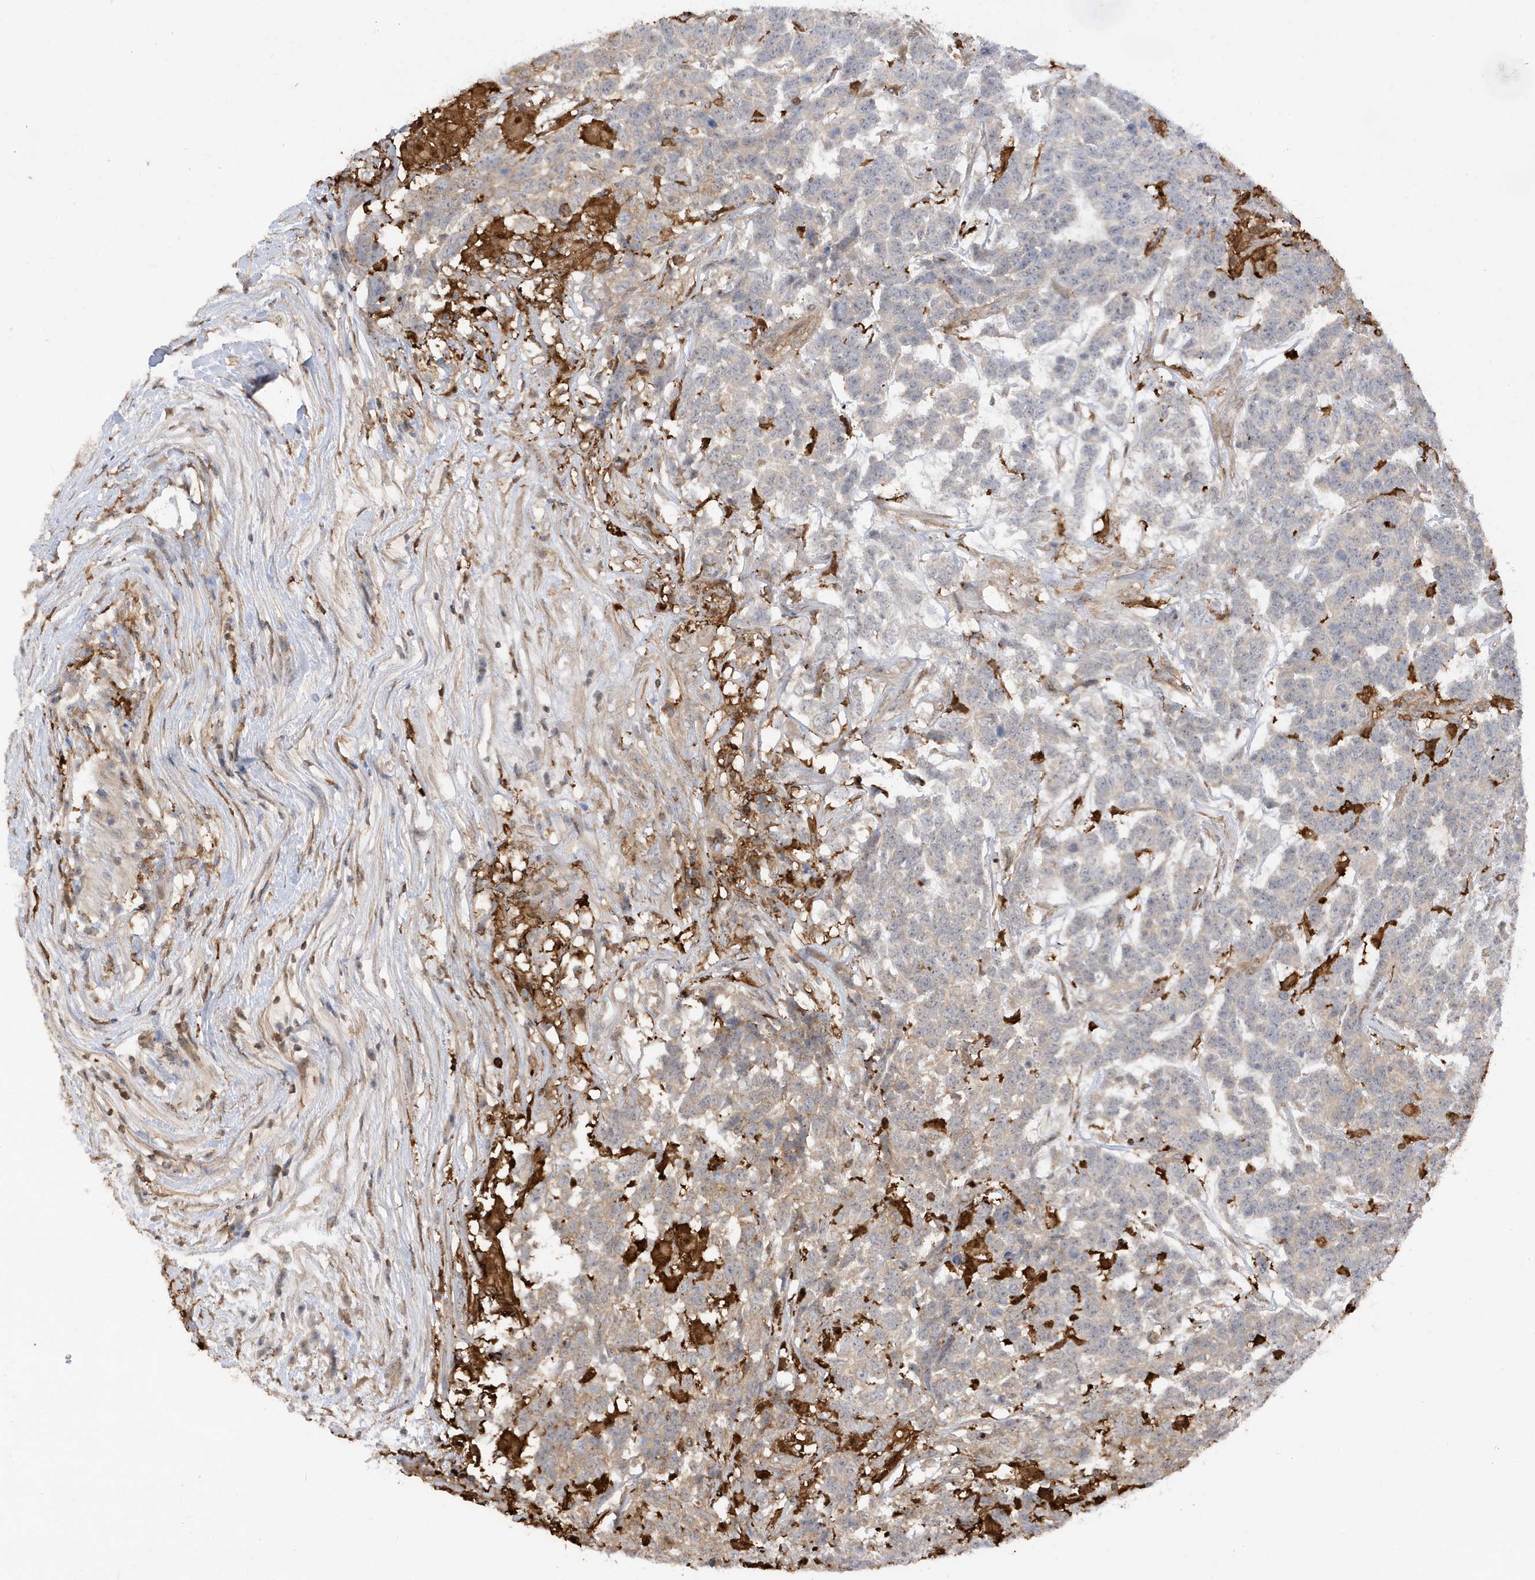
{"staining": {"intensity": "negative", "quantity": "none", "location": "none"}, "tissue": "testis cancer", "cell_type": "Tumor cells", "image_type": "cancer", "snomed": [{"axis": "morphology", "description": "Carcinoma, Embryonal, NOS"}, {"axis": "topography", "description": "Testis"}], "caption": "An IHC micrograph of testis embryonal carcinoma is shown. There is no staining in tumor cells of testis embryonal carcinoma.", "gene": "PHACTR2", "patient": {"sex": "male", "age": 26}}